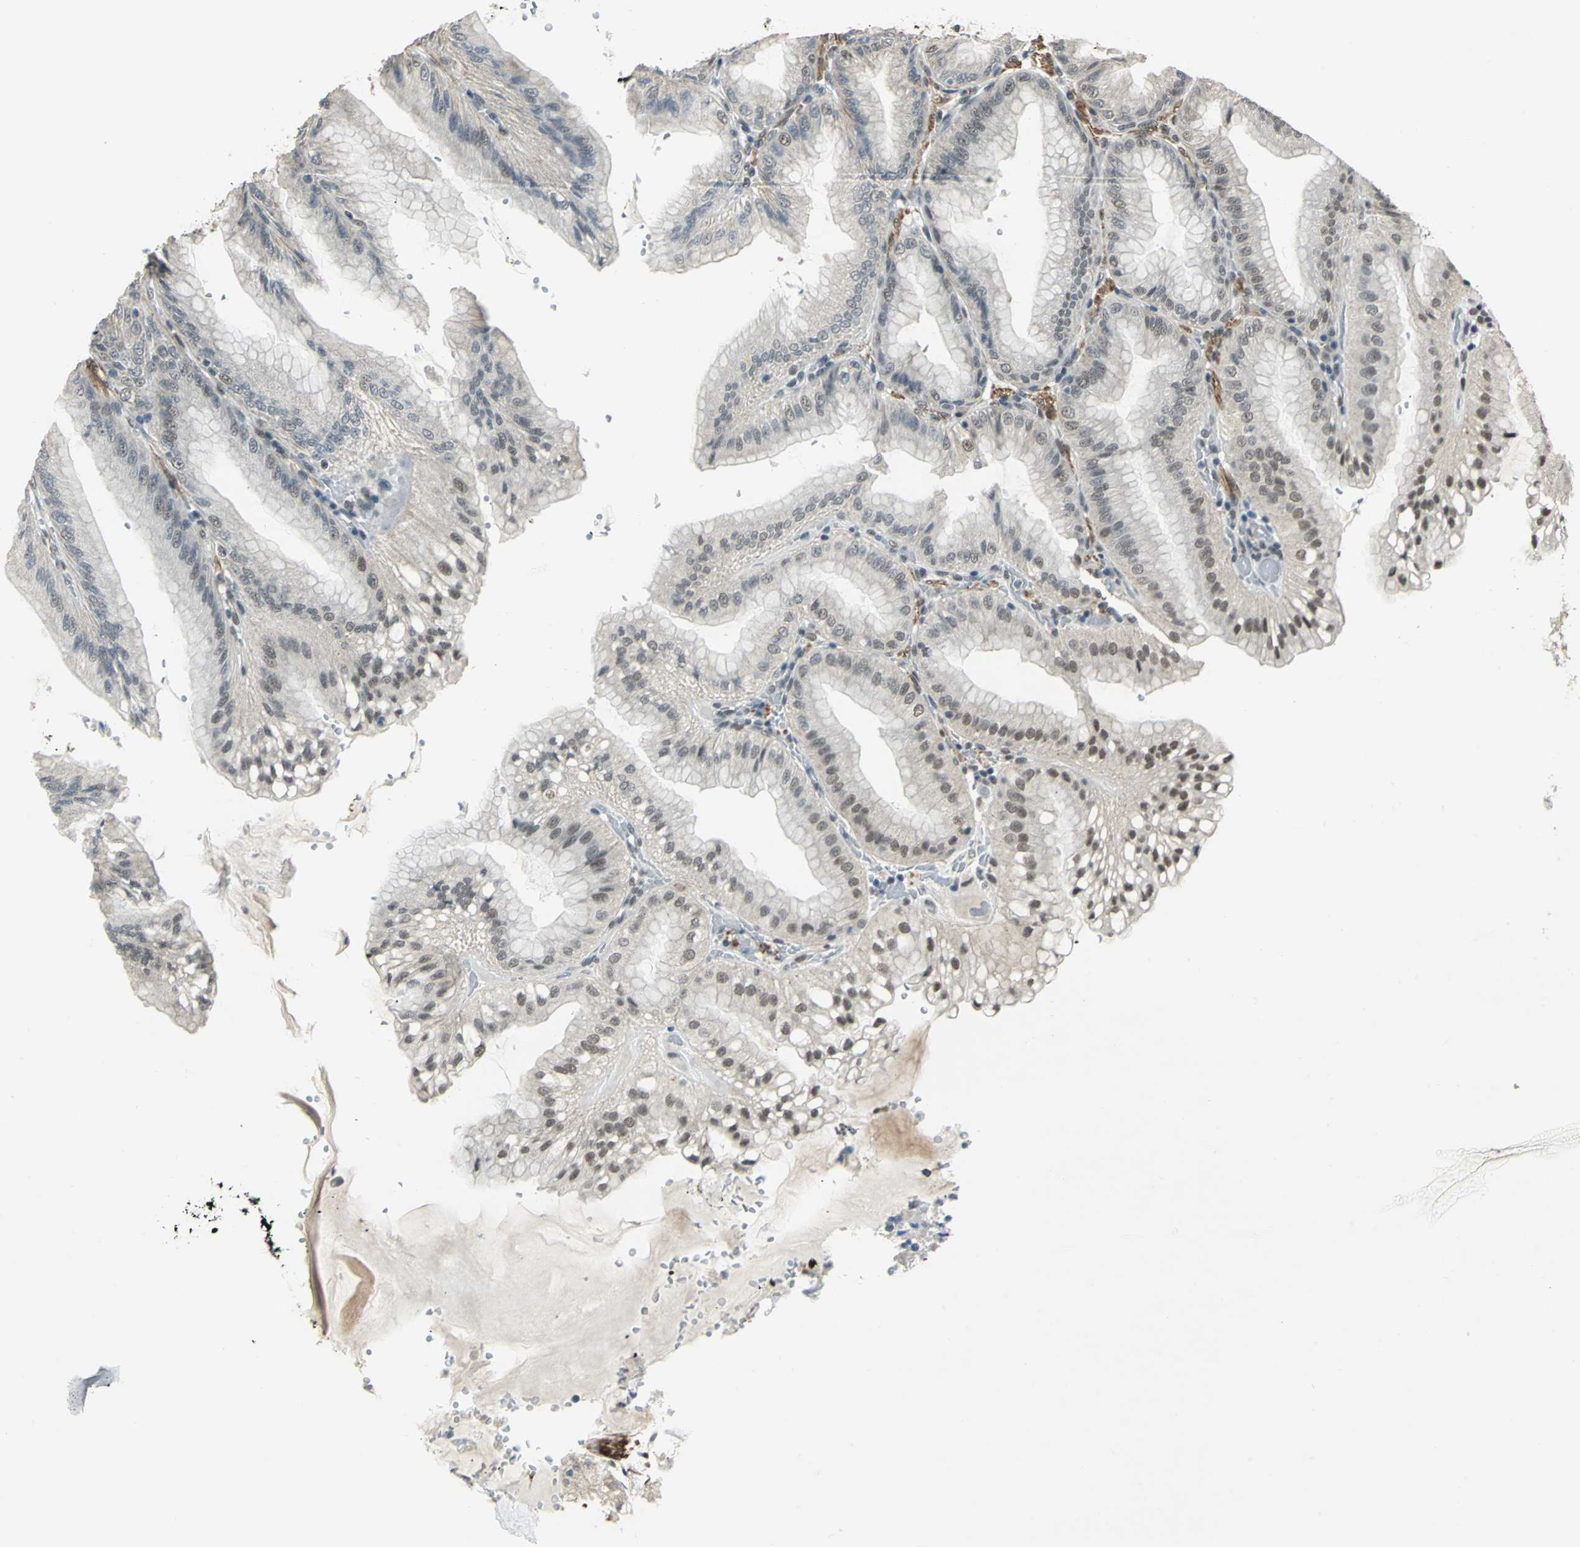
{"staining": {"intensity": "weak", "quantity": "25%-75%", "location": "cytoplasmic/membranous,nuclear"}, "tissue": "stomach", "cell_type": "Glandular cells", "image_type": "normal", "snomed": [{"axis": "morphology", "description": "Normal tissue, NOS"}, {"axis": "topography", "description": "Stomach, lower"}], "caption": "Immunohistochemical staining of normal human stomach exhibits 25%-75% levels of weak cytoplasmic/membranous,nuclear protein expression in about 25%-75% of glandular cells. (DAB IHC, brown staining for protein, blue staining for nuclei).", "gene": "MTA1", "patient": {"sex": "male", "age": 71}}